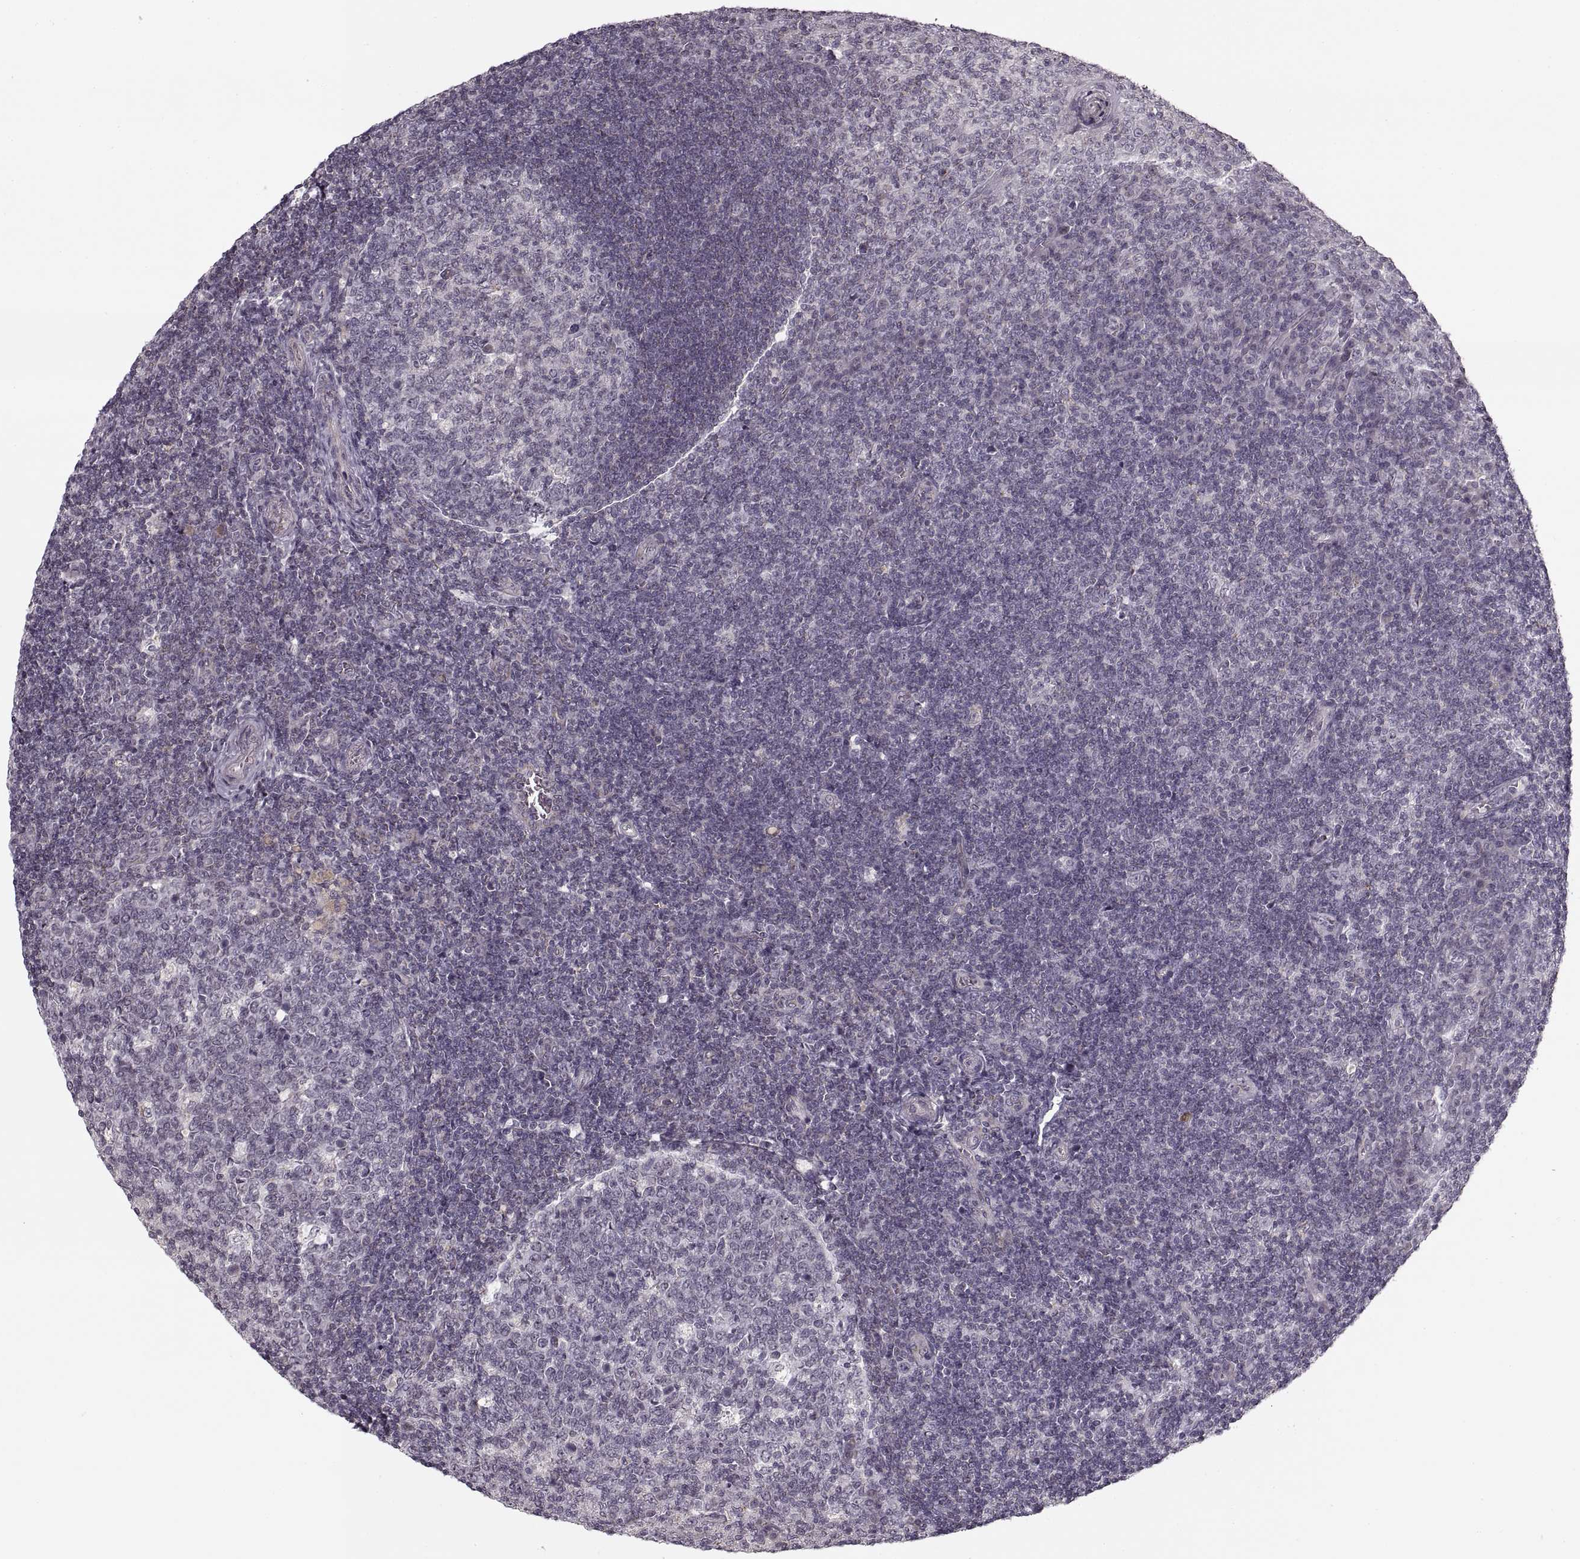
{"staining": {"intensity": "negative", "quantity": "none", "location": "none"}, "tissue": "tonsil", "cell_type": "Germinal center cells", "image_type": "normal", "snomed": [{"axis": "morphology", "description": "Normal tissue, NOS"}, {"axis": "topography", "description": "Tonsil"}], "caption": "Immunohistochemistry (IHC) of normal human tonsil shows no positivity in germinal center cells.", "gene": "ASIC3", "patient": {"sex": "female", "age": 12}}